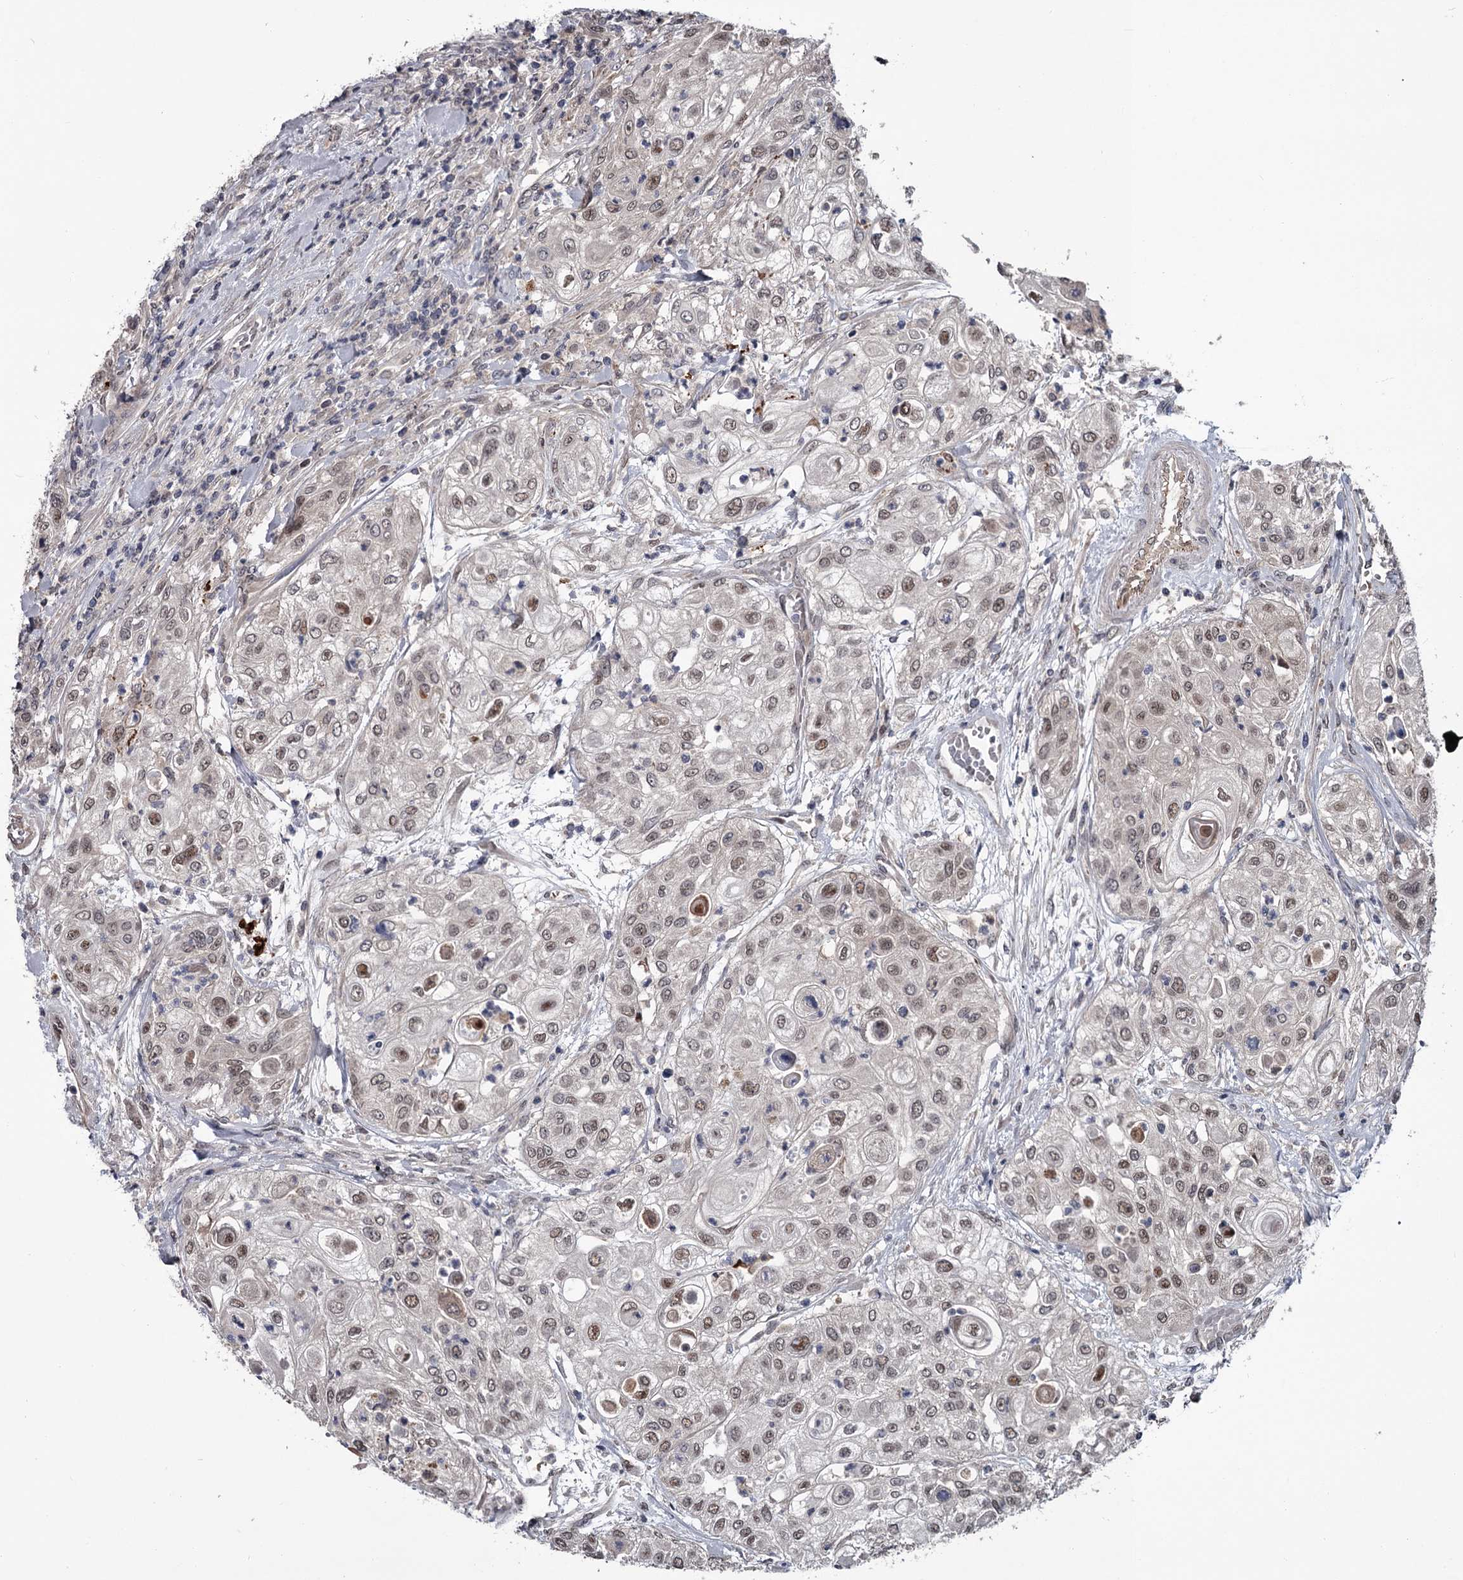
{"staining": {"intensity": "weak", "quantity": "25%-75%", "location": "nuclear"}, "tissue": "urothelial cancer", "cell_type": "Tumor cells", "image_type": "cancer", "snomed": [{"axis": "morphology", "description": "Urothelial carcinoma, High grade"}, {"axis": "topography", "description": "Urinary bladder"}], "caption": "Immunohistochemistry photomicrograph of neoplastic tissue: urothelial cancer stained using IHC demonstrates low levels of weak protein expression localized specifically in the nuclear of tumor cells, appearing as a nuclear brown color.", "gene": "DAO", "patient": {"sex": "female", "age": 79}}